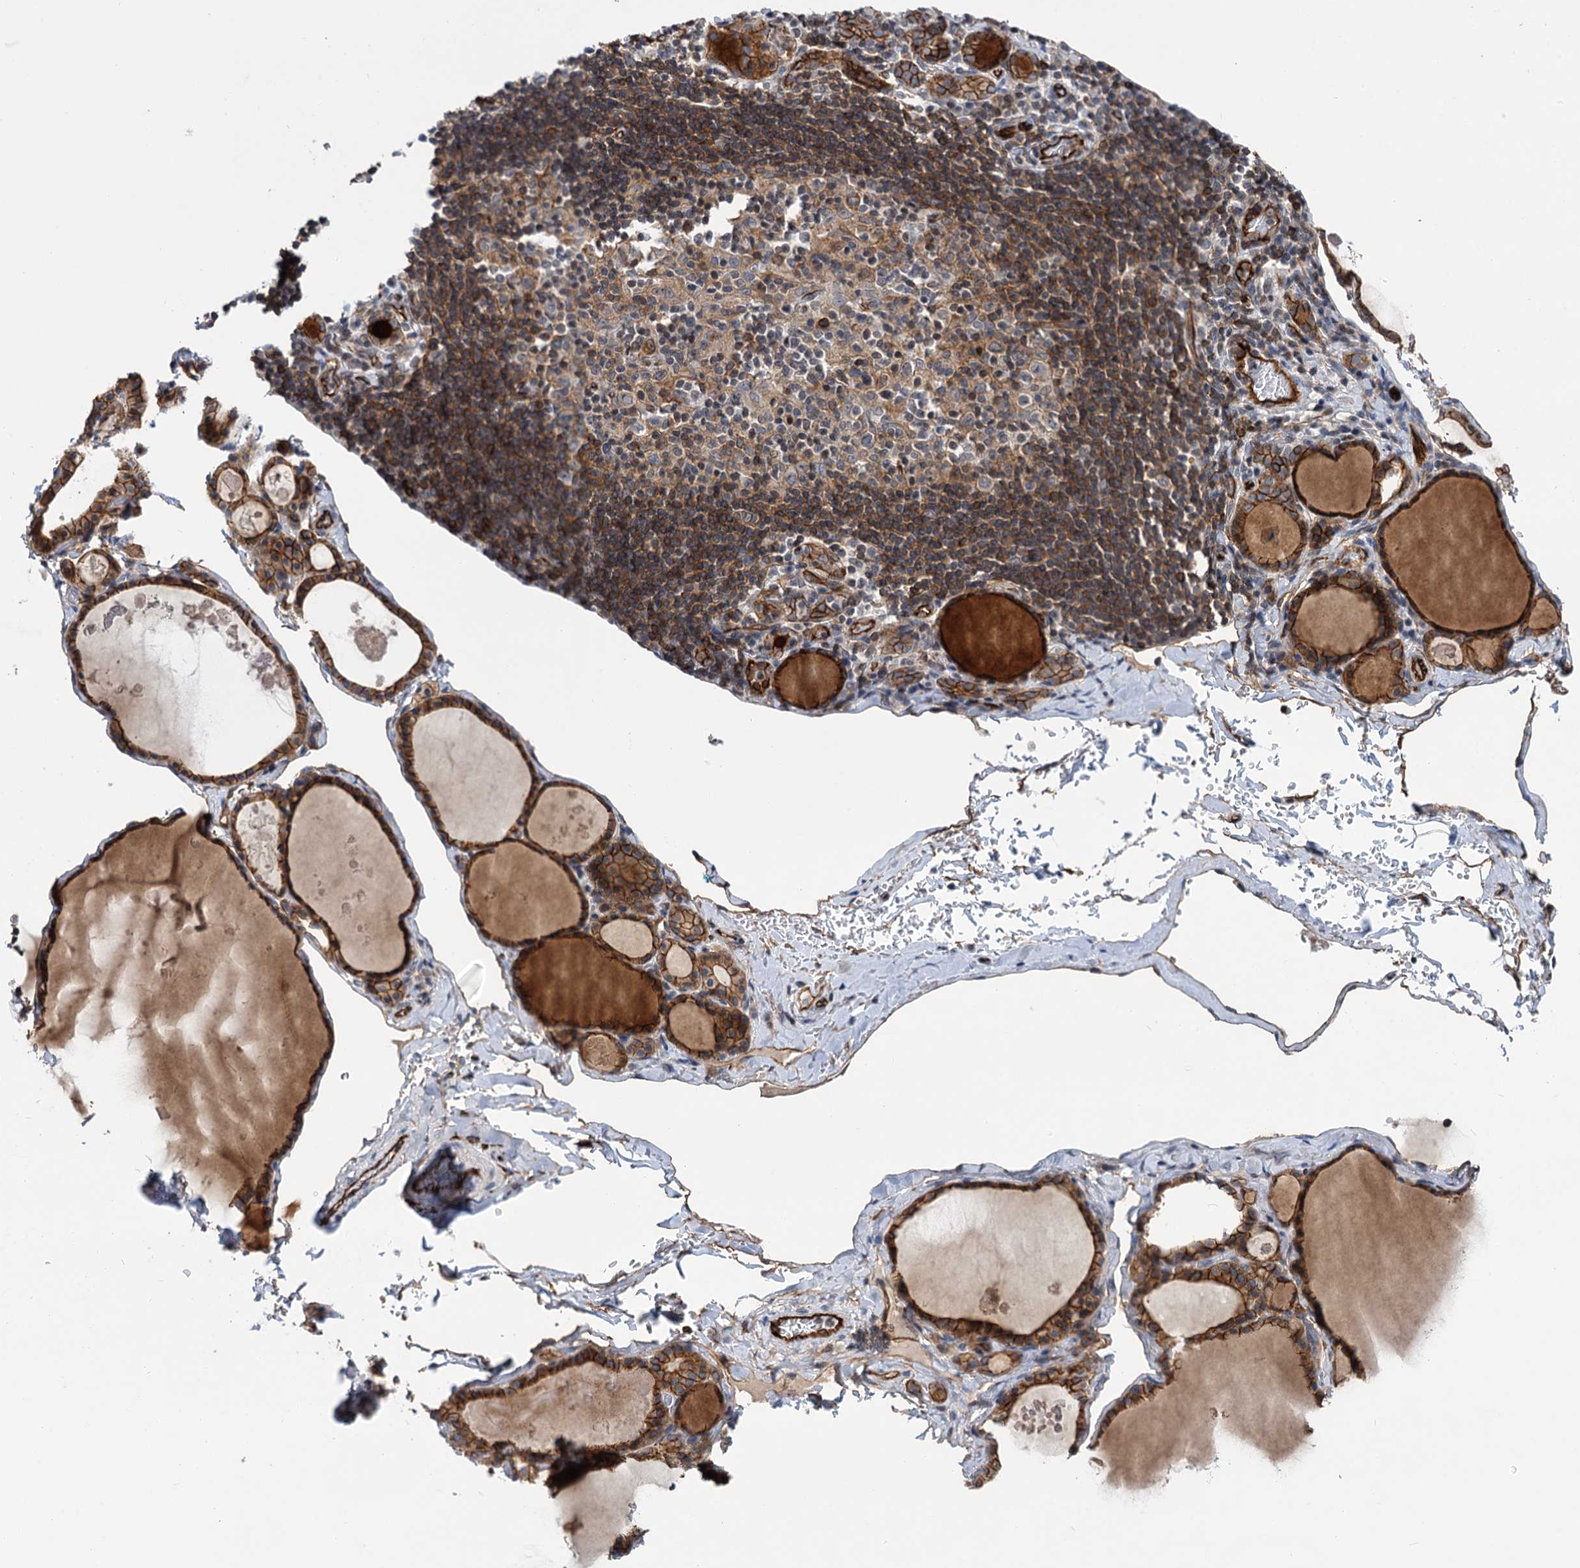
{"staining": {"intensity": "strong", "quantity": "25%-75%", "location": "cytoplasmic/membranous"}, "tissue": "thyroid gland", "cell_type": "Glandular cells", "image_type": "normal", "snomed": [{"axis": "morphology", "description": "Normal tissue, NOS"}, {"axis": "topography", "description": "Thyroid gland"}], "caption": "Immunohistochemistry photomicrograph of benign human thyroid gland stained for a protein (brown), which exhibits high levels of strong cytoplasmic/membranous positivity in about 25%-75% of glandular cells.", "gene": "ABLIM1", "patient": {"sex": "male", "age": 56}}